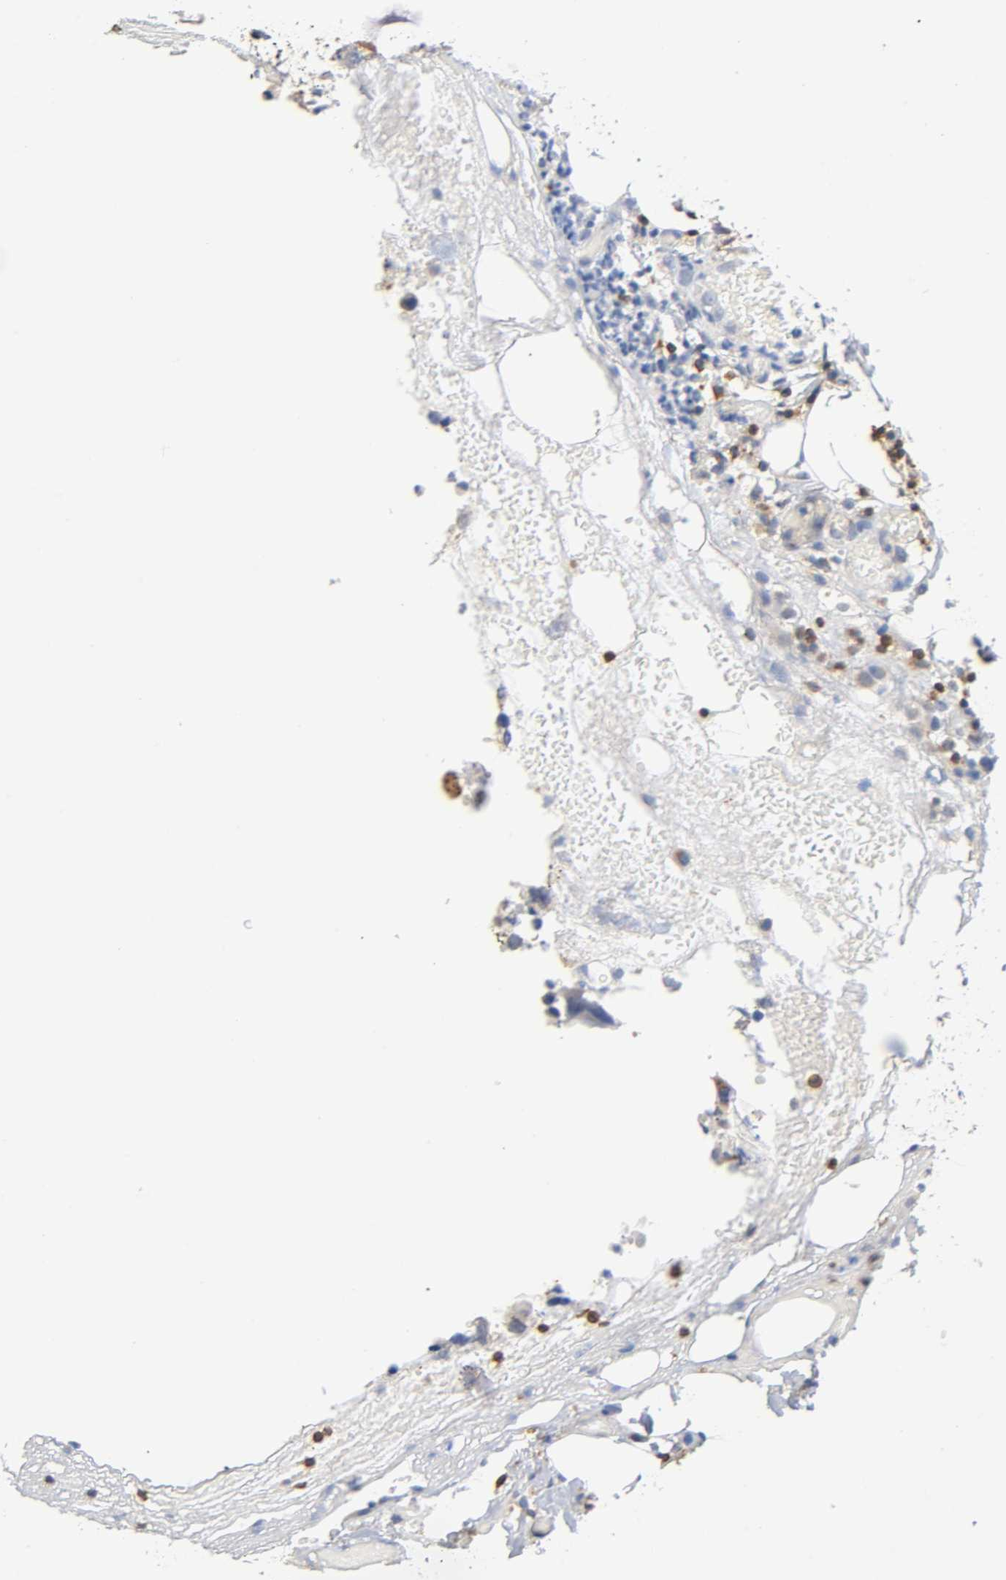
{"staining": {"intensity": "weak", "quantity": "25%-75%", "location": "cytoplasmic/membranous"}, "tissue": "colorectal cancer", "cell_type": "Tumor cells", "image_type": "cancer", "snomed": [{"axis": "morphology", "description": "Adenocarcinoma, NOS"}, {"axis": "topography", "description": "Colon"}], "caption": "The immunohistochemical stain labels weak cytoplasmic/membranous expression in tumor cells of colorectal cancer (adenocarcinoma) tissue.", "gene": "UCKL1", "patient": {"sex": "female", "age": 86}}